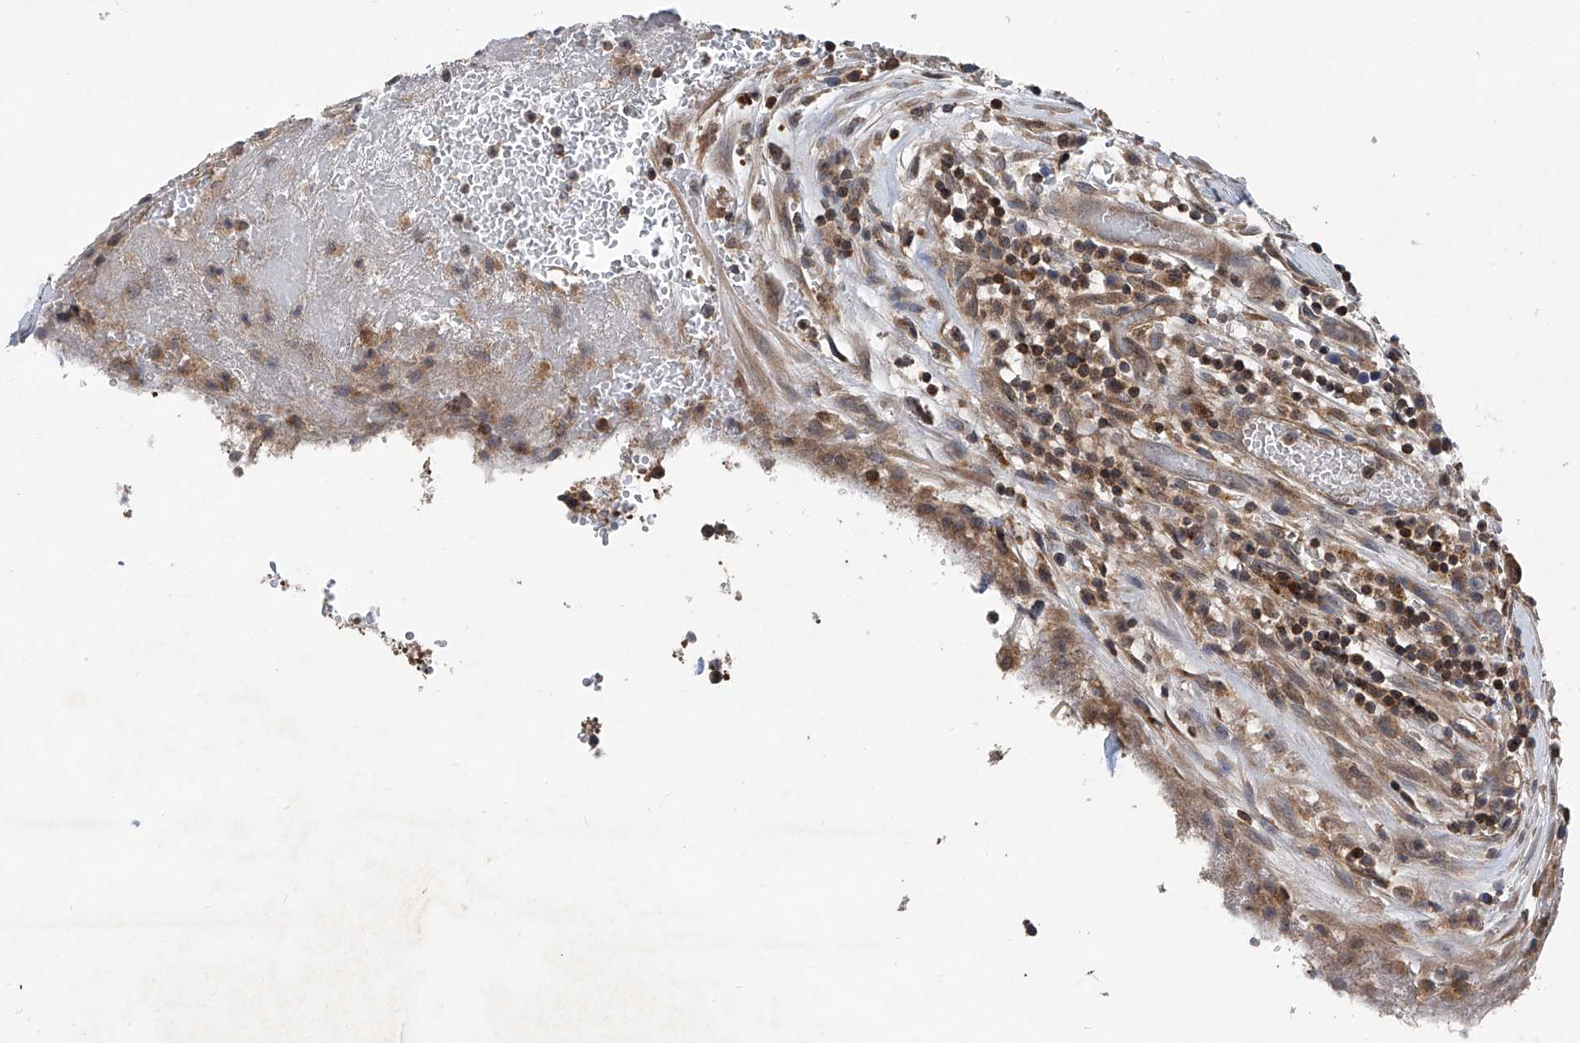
{"staining": {"intensity": "moderate", "quantity": ">75%", "location": "cytoplasmic/membranous"}, "tissue": "thyroid cancer", "cell_type": "Tumor cells", "image_type": "cancer", "snomed": [{"axis": "morphology", "description": "Papillary adenocarcinoma, NOS"}, {"axis": "topography", "description": "Thyroid gland"}], "caption": "Protein positivity by immunohistochemistry (IHC) displays moderate cytoplasmic/membranous staining in about >75% of tumor cells in thyroid cancer.", "gene": "TRIM38", "patient": {"sex": "male", "age": 77}}